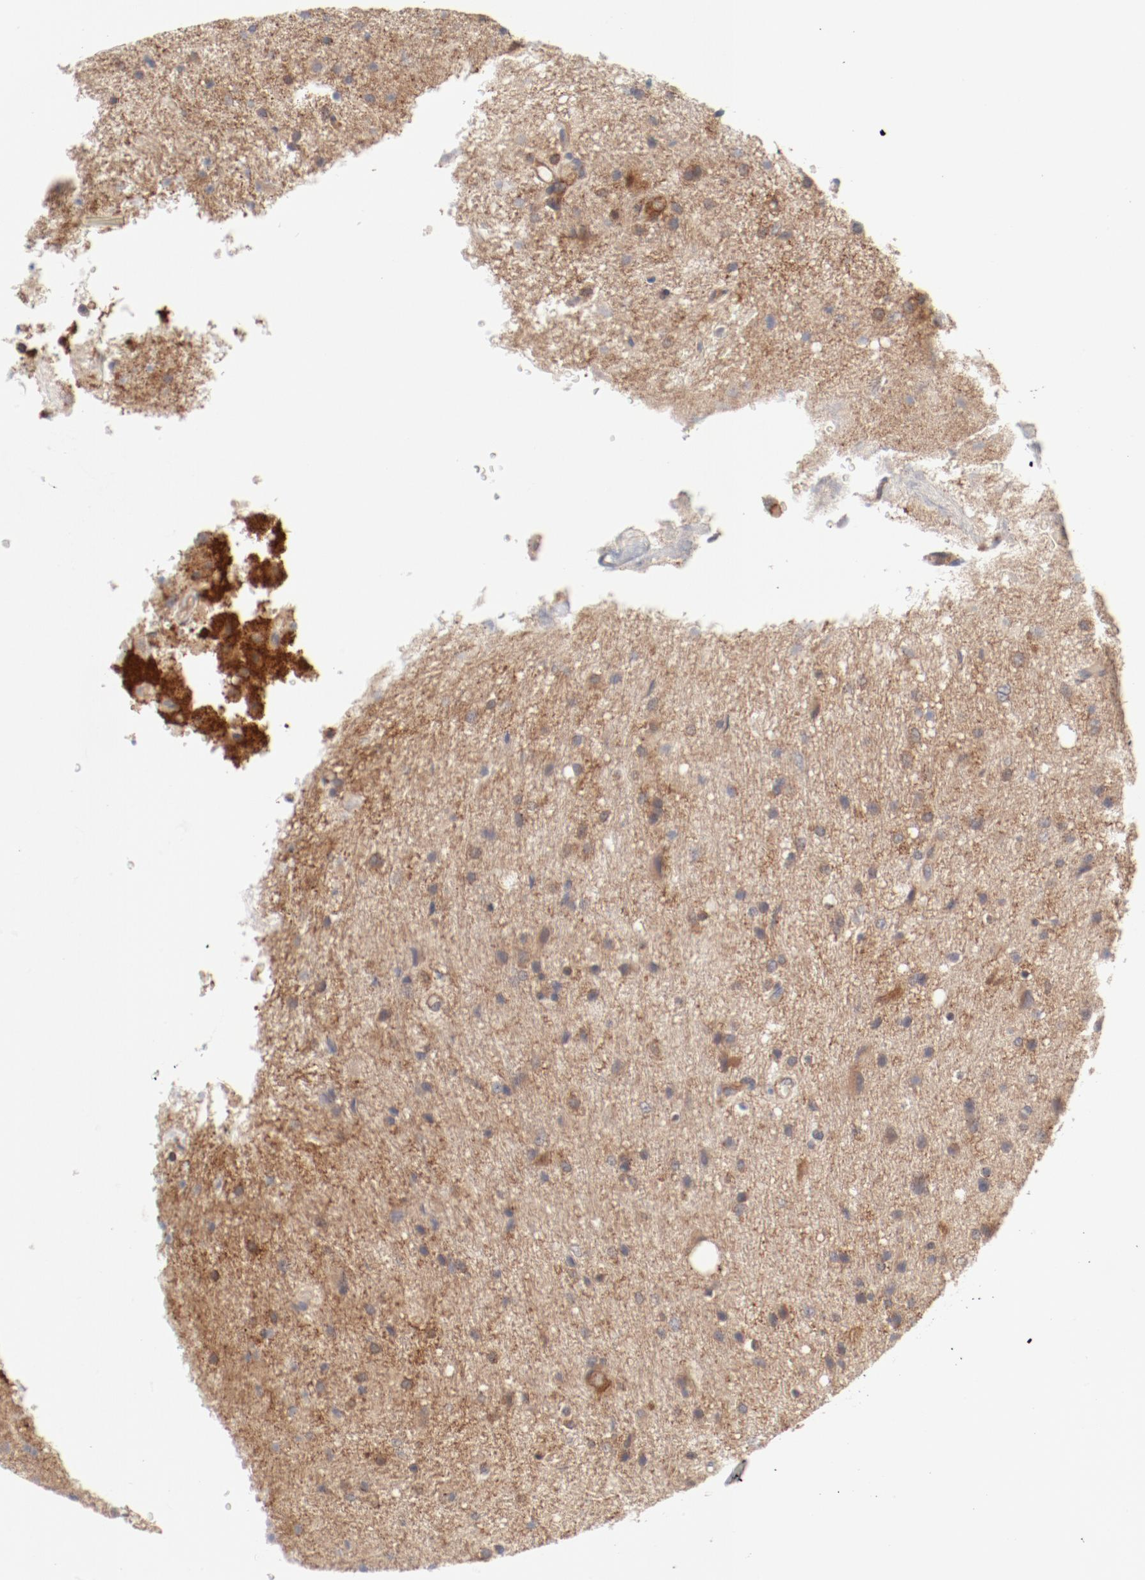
{"staining": {"intensity": "moderate", "quantity": "25%-75%", "location": "cytoplasmic/membranous"}, "tissue": "glioma", "cell_type": "Tumor cells", "image_type": "cancer", "snomed": [{"axis": "morphology", "description": "Normal tissue, NOS"}, {"axis": "morphology", "description": "Glioma, malignant, High grade"}, {"axis": "topography", "description": "Cerebral cortex"}], "caption": "Glioma stained with a protein marker displays moderate staining in tumor cells.", "gene": "AP2A1", "patient": {"sex": "male", "age": 56}}